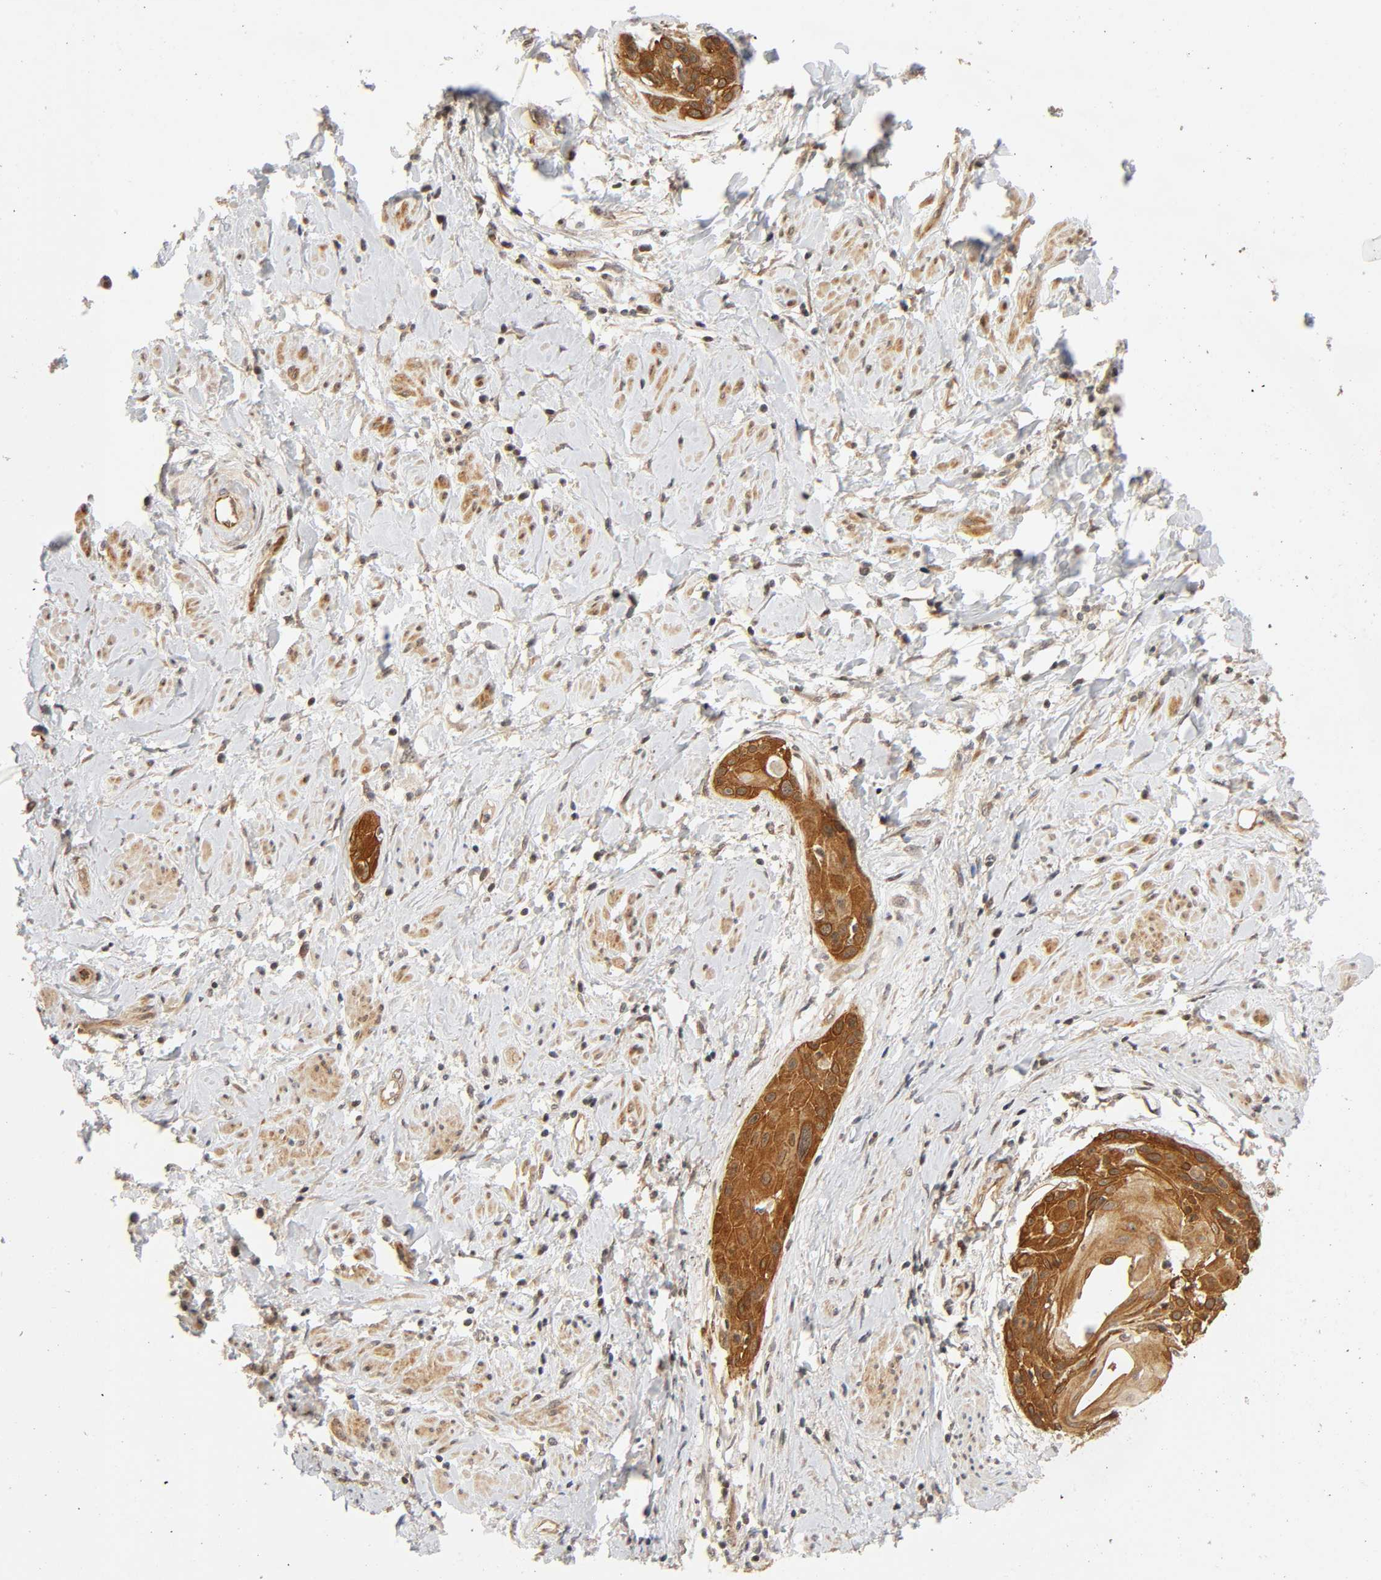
{"staining": {"intensity": "strong", "quantity": ">75%", "location": "cytoplasmic/membranous"}, "tissue": "cervical cancer", "cell_type": "Tumor cells", "image_type": "cancer", "snomed": [{"axis": "morphology", "description": "Squamous cell carcinoma, NOS"}, {"axis": "topography", "description": "Cervix"}], "caption": "Tumor cells show high levels of strong cytoplasmic/membranous positivity in approximately >75% of cells in cervical squamous cell carcinoma.", "gene": "IQCJ-SCHIP1", "patient": {"sex": "female", "age": 57}}